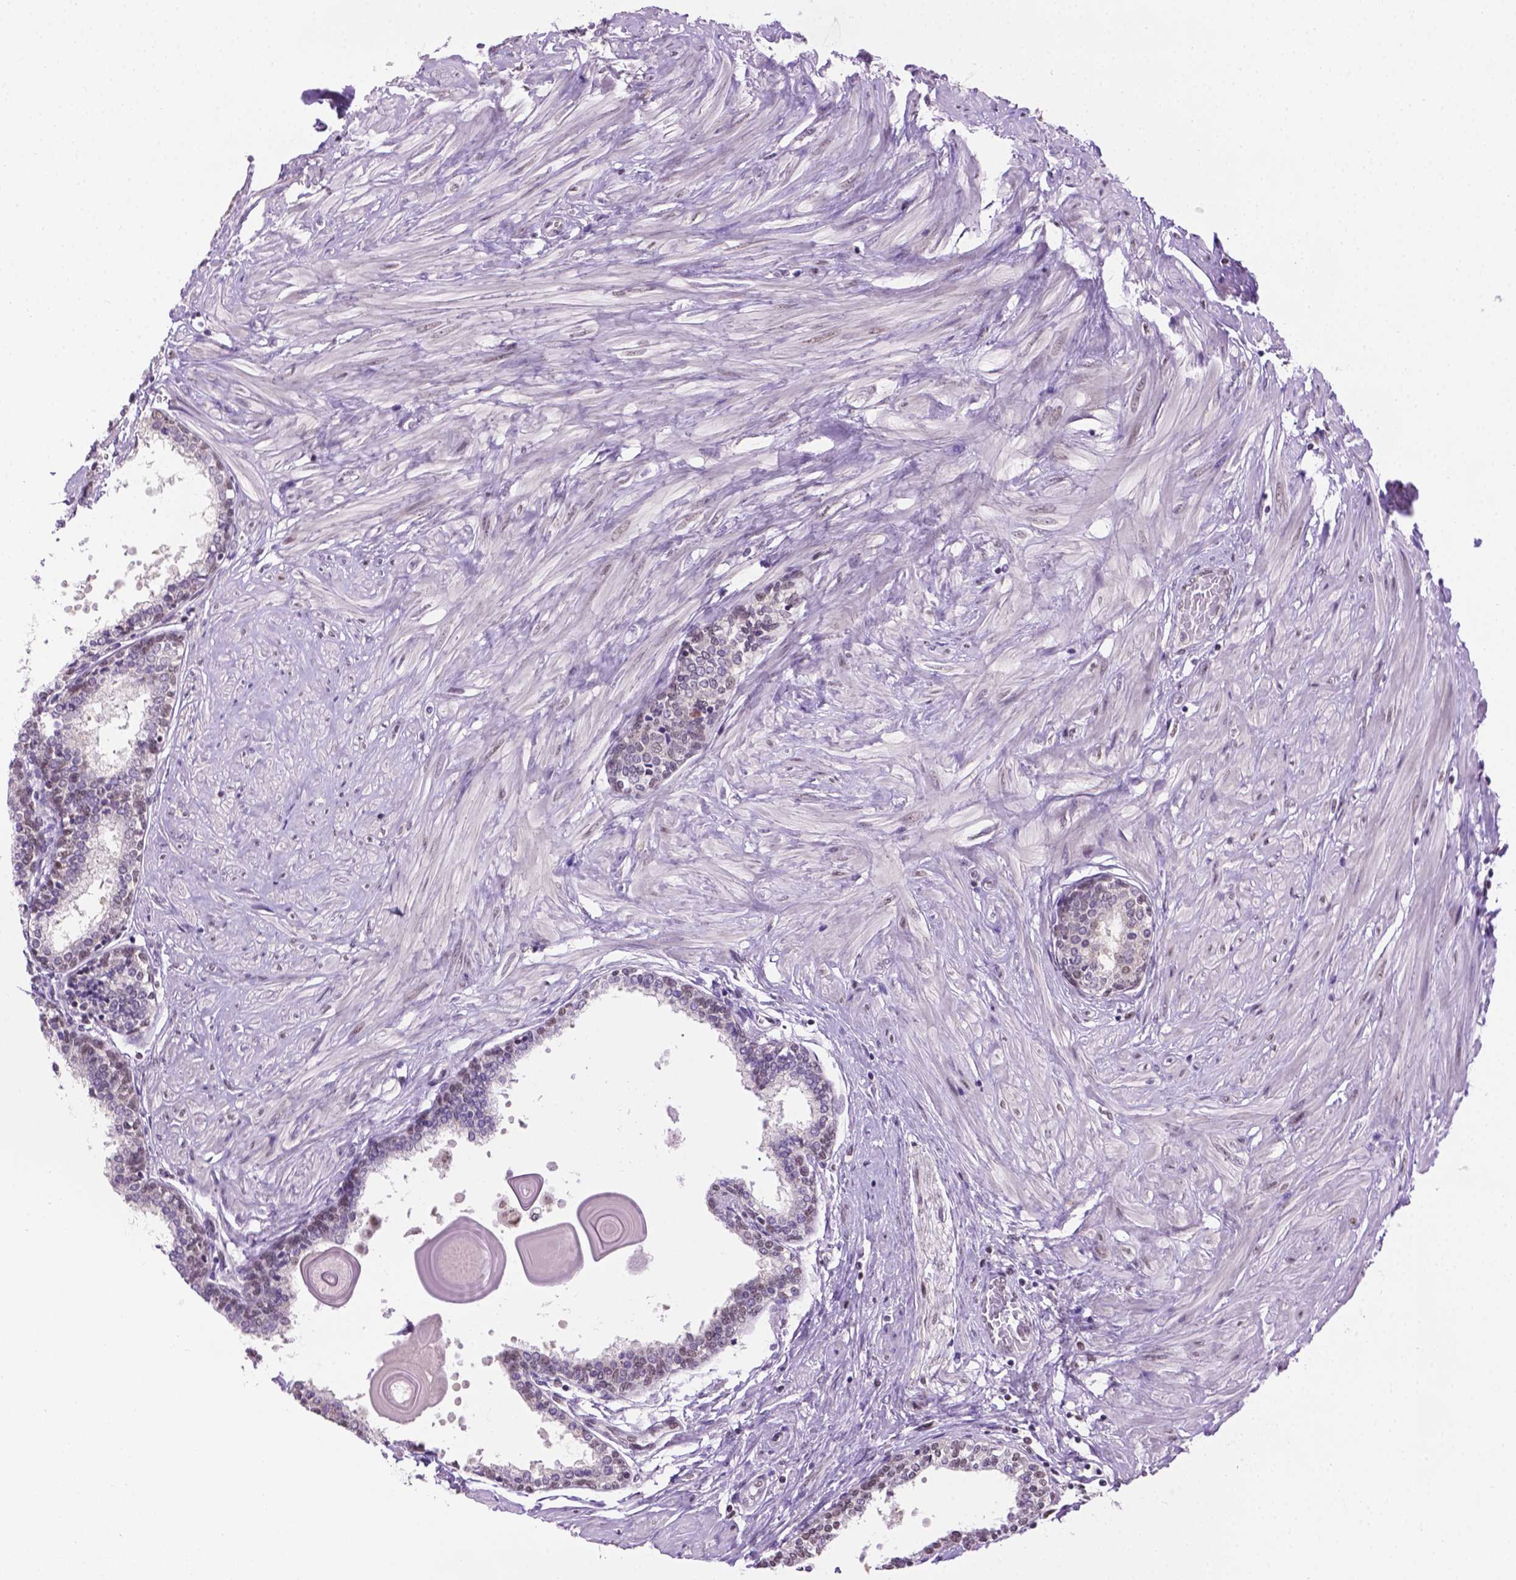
{"staining": {"intensity": "negative", "quantity": "none", "location": "none"}, "tissue": "prostate", "cell_type": "Glandular cells", "image_type": "normal", "snomed": [{"axis": "morphology", "description": "Normal tissue, NOS"}, {"axis": "topography", "description": "Prostate"}], "caption": "A micrograph of human prostate is negative for staining in glandular cells. (DAB (3,3'-diaminobenzidine) immunohistochemistry, high magnification).", "gene": "ABI2", "patient": {"sex": "male", "age": 55}}